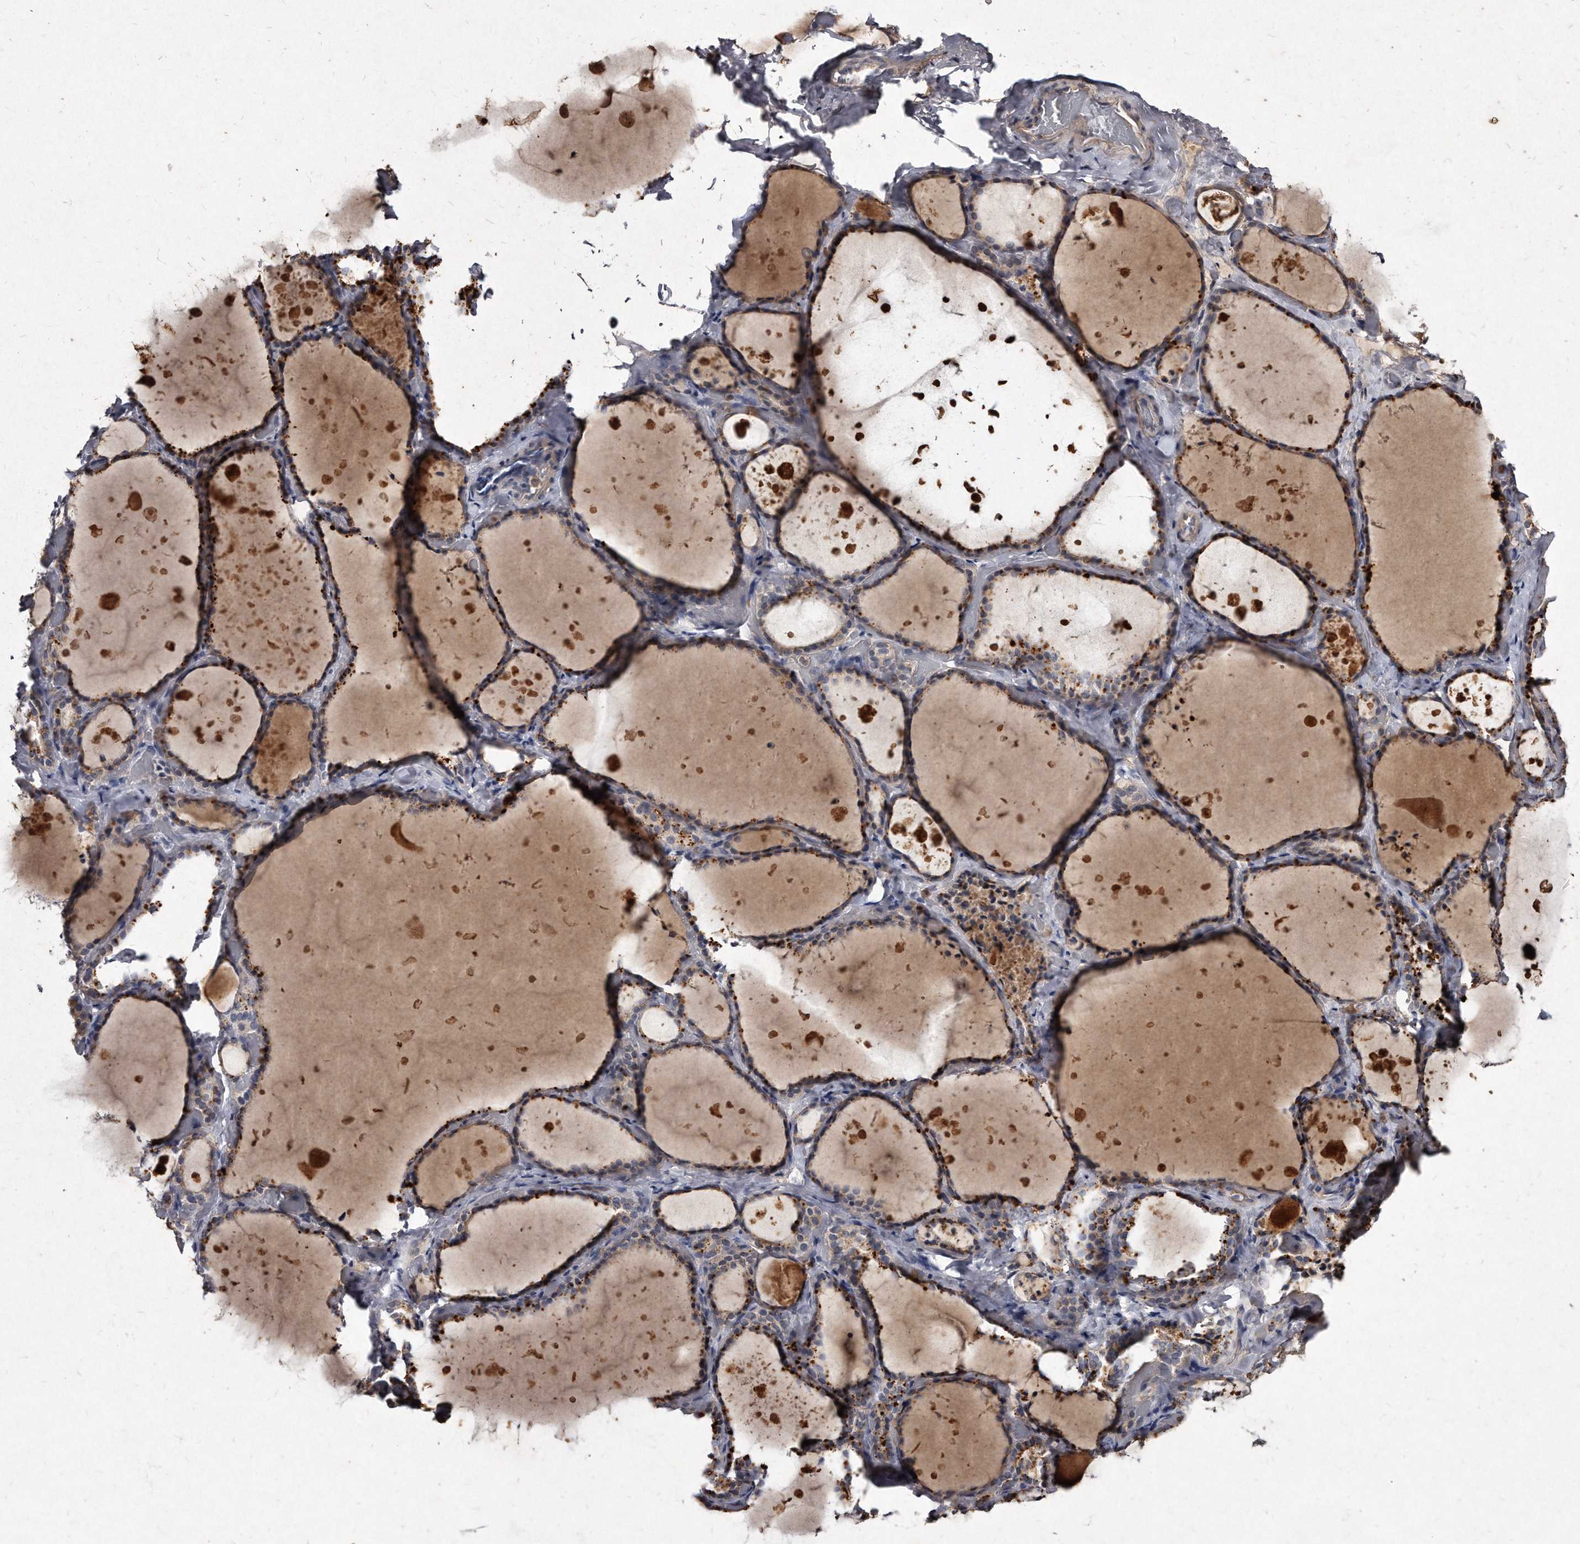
{"staining": {"intensity": "weak", "quantity": ">75%", "location": "cytoplasmic/membranous"}, "tissue": "thyroid gland", "cell_type": "Glandular cells", "image_type": "normal", "snomed": [{"axis": "morphology", "description": "Normal tissue, NOS"}, {"axis": "topography", "description": "Thyroid gland"}], "caption": "This micrograph exhibits unremarkable thyroid gland stained with immunohistochemistry (IHC) to label a protein in brown. The cytoplasmic/membranous of glandular cells show weak positivity for the protein. Nuclei are counter-stained blue.", "gene": "KLHDC3", "patient": {"sex": "female", "age": 44}}